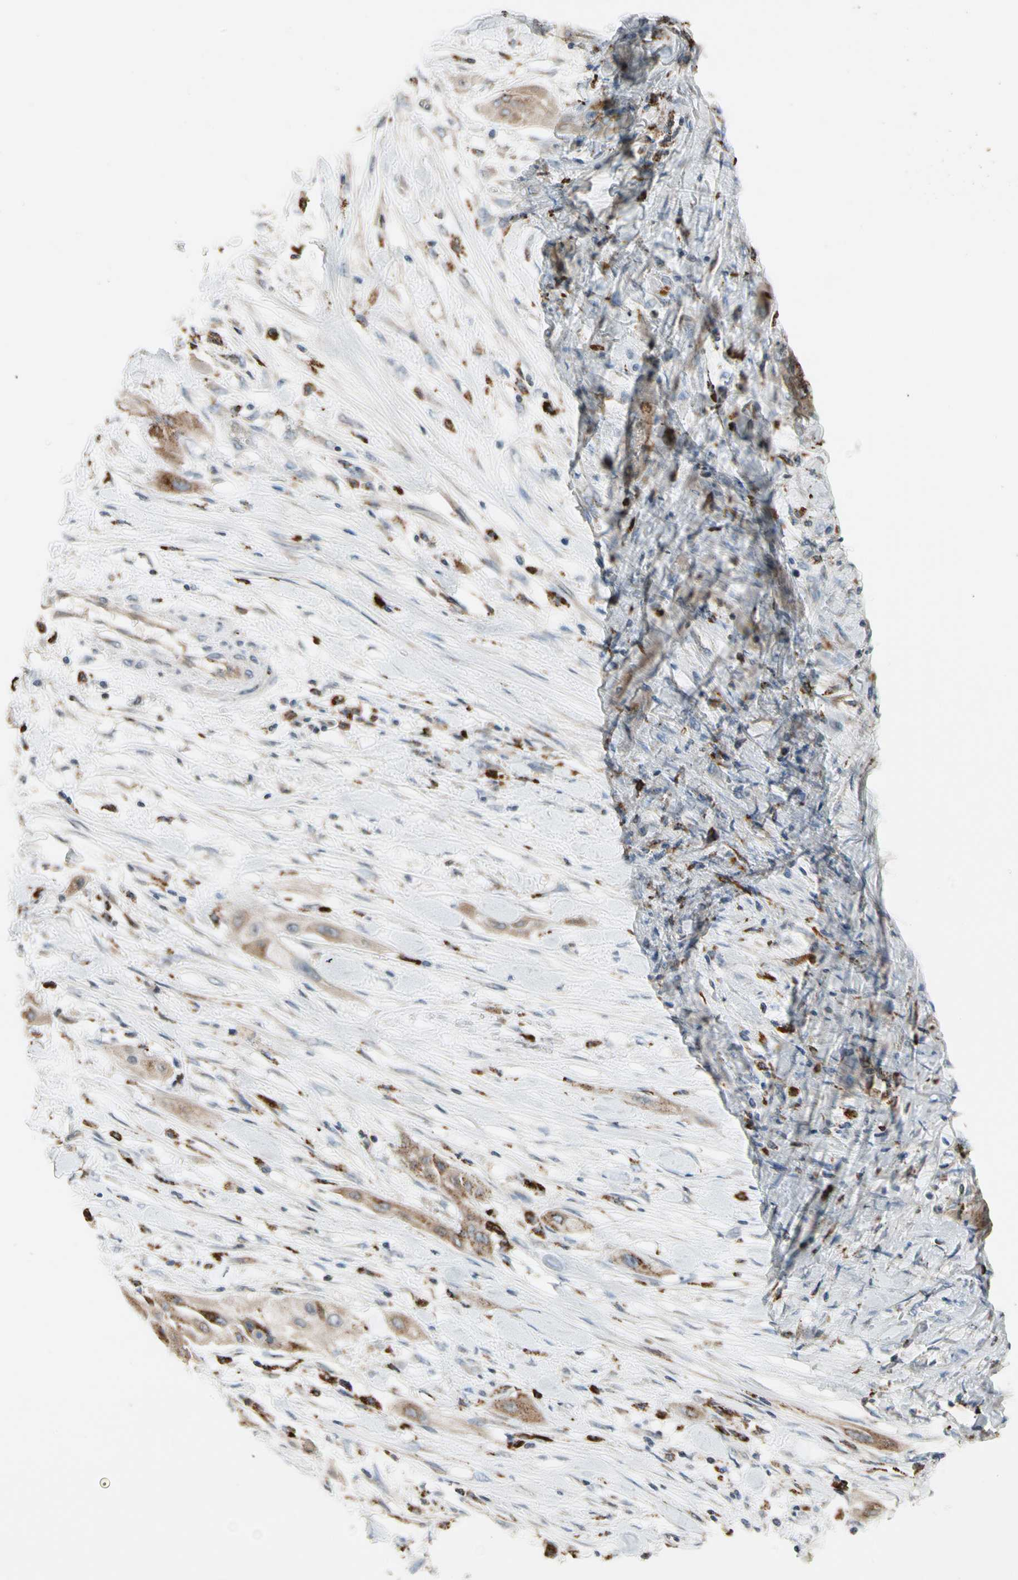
{"staining": {"intensity": "weak", "quantity": ">75%", "location": "cytoplasmic/membranous"}, "tissue": "lung cancer", "cell_type": "Tumor cells", "image_type": "cancer", "snomed": [{"axis": "morphology", "description": "Squamous cell carcinoma, NOS"}, {"axis": "topography", "description": "Lung"}], "caption": "The micrograph exhibits immunohistochemical staining of squamous cell carcinoma (lung). There is weak cytoplasmic/membranous positivity is seen in about >75% of tumor cells.", "gene": "GM2A", "patient": {"sex": "female", "age": 47}}